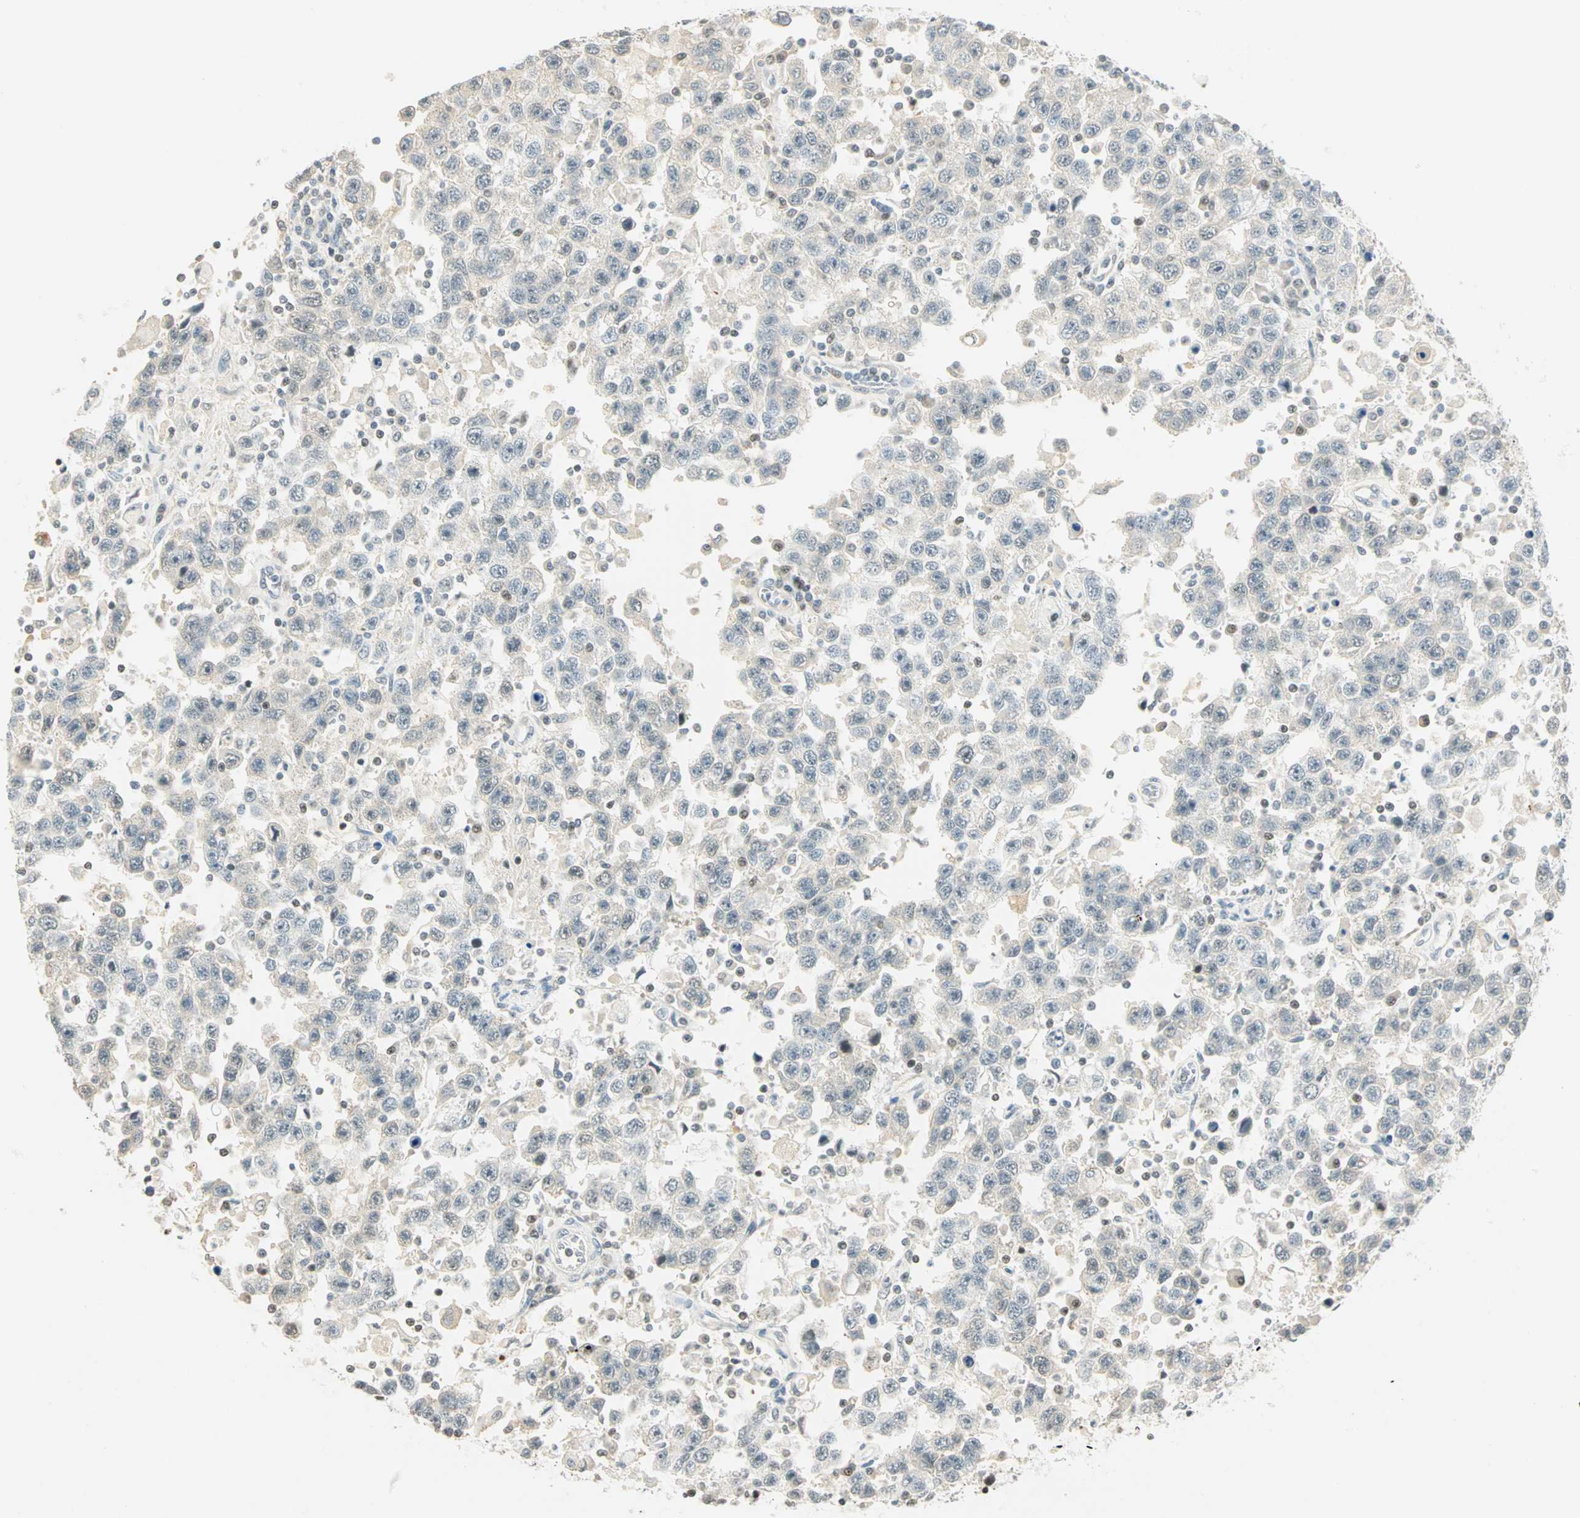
{"staining": {"intensity": "weak", "quantity": "<25%", "location": "nuclear"}, "tissue": "testis cancer", "cell_type": "Tumor cells", "image_type": "cancer", "snomed": [{"axis": "morphology", "description": "Seminoma, NOS"}, {"axis": "topography", "description": "Testis"}], "caption": "Tumor cells show no significant protein staining in testis seminoma. Brightfield microscopy of immunohistochemistry stained with DAB (brown) and hematoxylin (blue), captured at high magnification.", "gene": "SMAD3", "patient": {"sex": "male", "age": 41}}